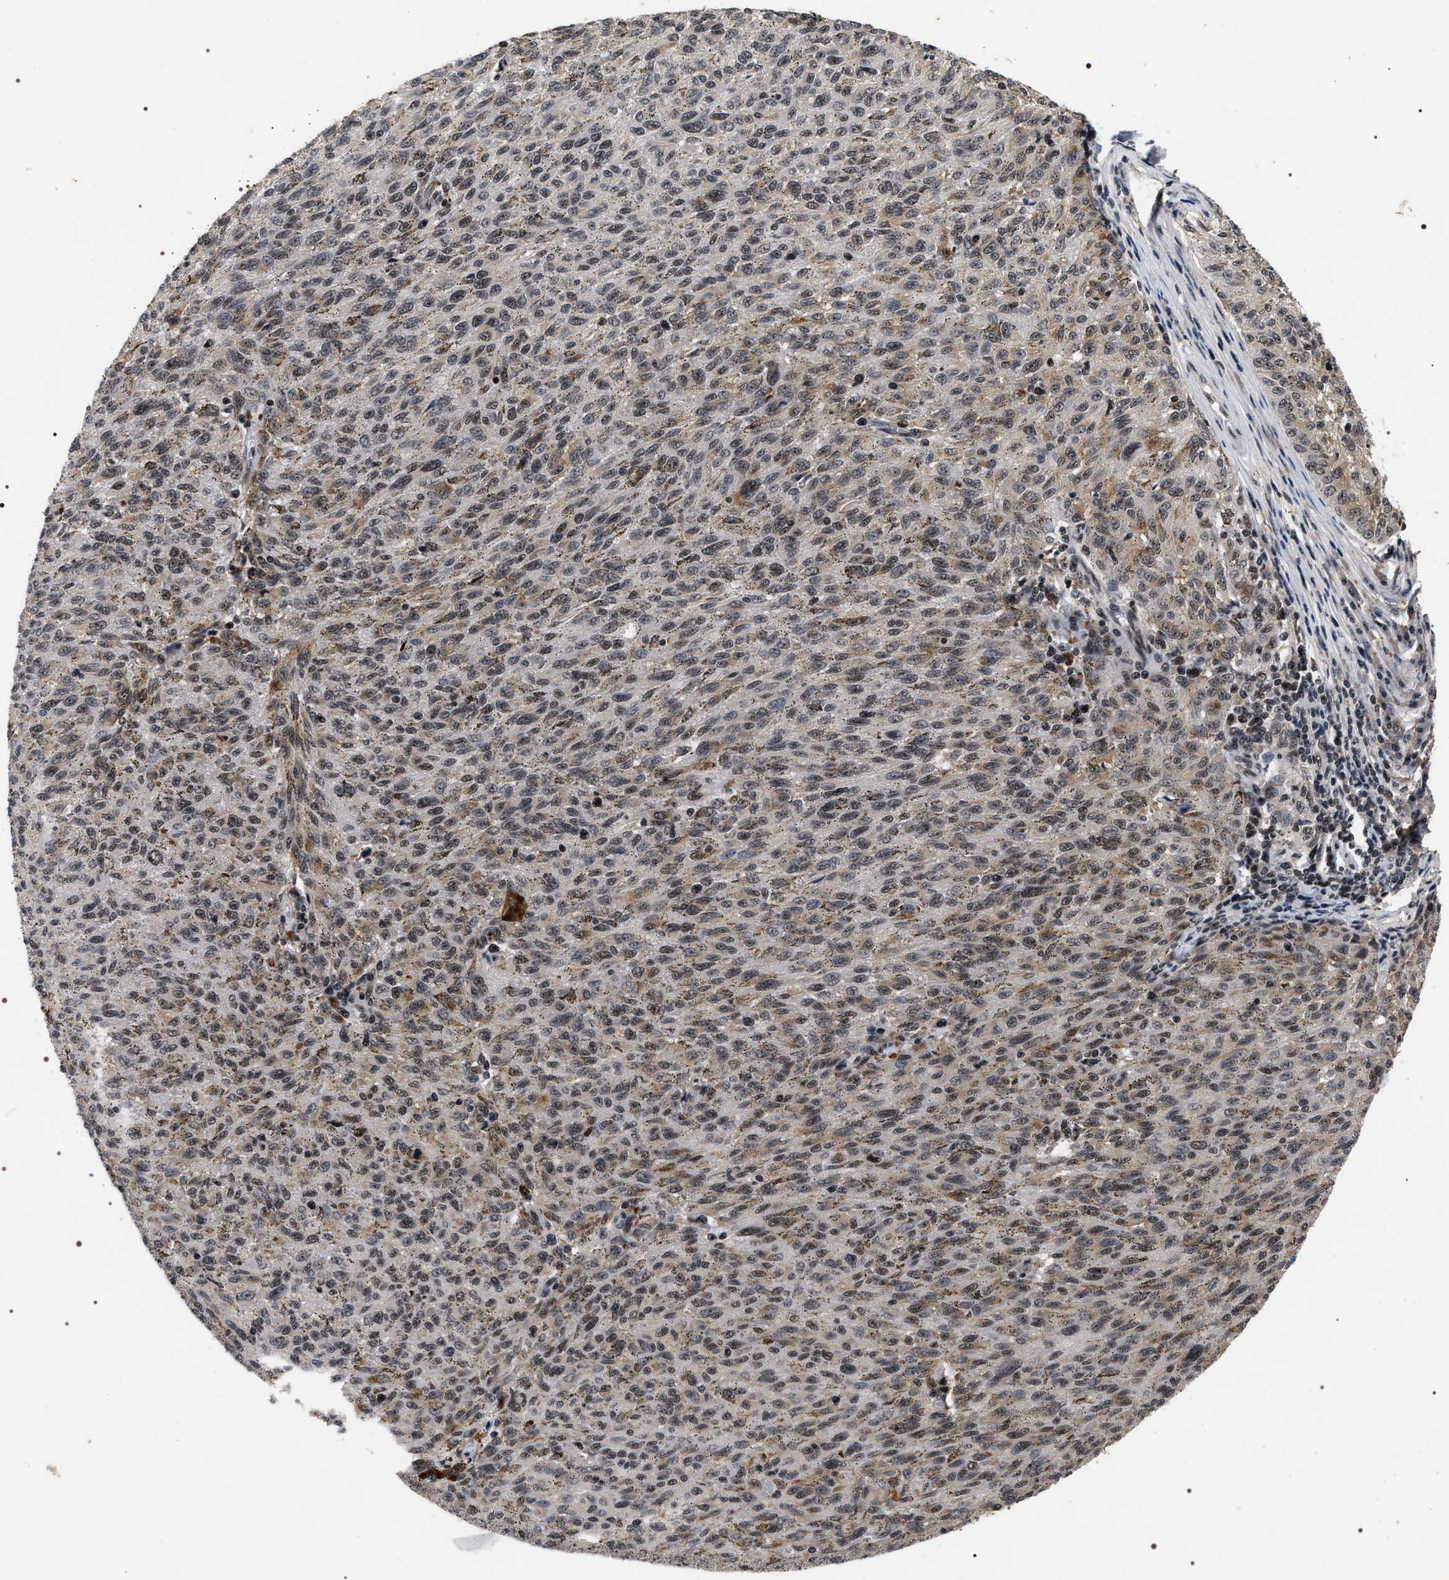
{"staining": {"intensity": "weak", "quantity": ">75%", "location": "nuclear"}, "tissue": "melanoma", "cell_type": "Tumor cells", "image_type": "cancer", "snomed": [{"axis": "morphology", "description": "Malignant melanoma, NOS"}, {"axis": "topography", "description": "Skin"}], "caption": "Immunohistochemistry (IHC) micrograph of malignant melanoma stained for a protein (brown), which exhibits low levels of weak nuclear staining in about >75% of tumor cells.", "gene": "RRP1B", "patient": {"sex": "female", "age": 72}}